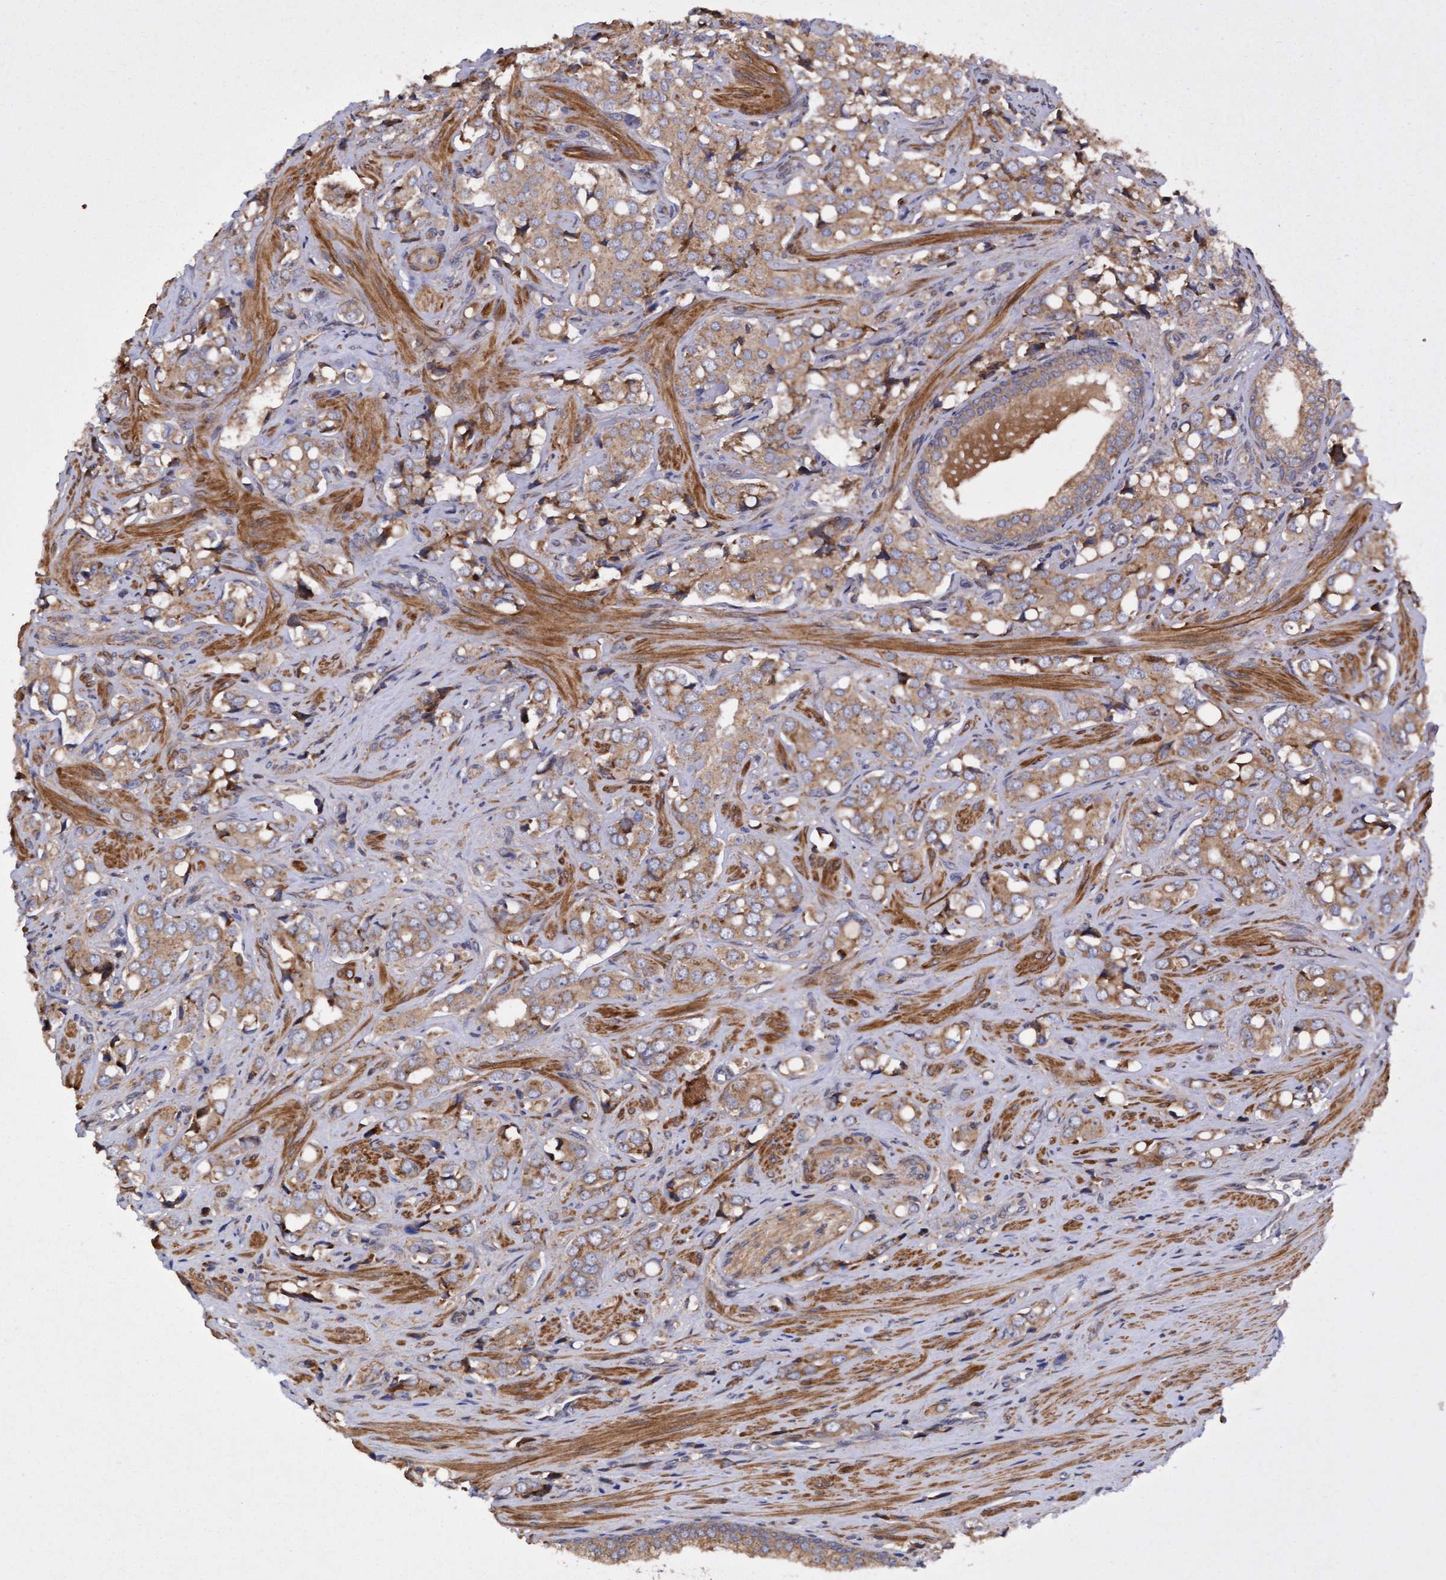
{"staining": {"intensity": "moderate", "quantity": ">75%", "location": "cytoplasmic/membranous"}, "tissue": "prostate cancer", "cell_type": "Tumor cells", "image_type": "cancer", "snomed": [{"axis": "morphology", "description": "Adenocarcinoma, High grade"}, {"axis": "topography", "description": "Prostate"}], "caption": "High-power microscopy captured an immunohistochemistry (IHC) histopathology image of high-grade adenocarcinoma (prostate), revealing moderate cytoplasmic/membranous positivity in approximately >75% of tumor cells.", "gene": "ELP5", "patient": {"sex": "male", "age": 52}}